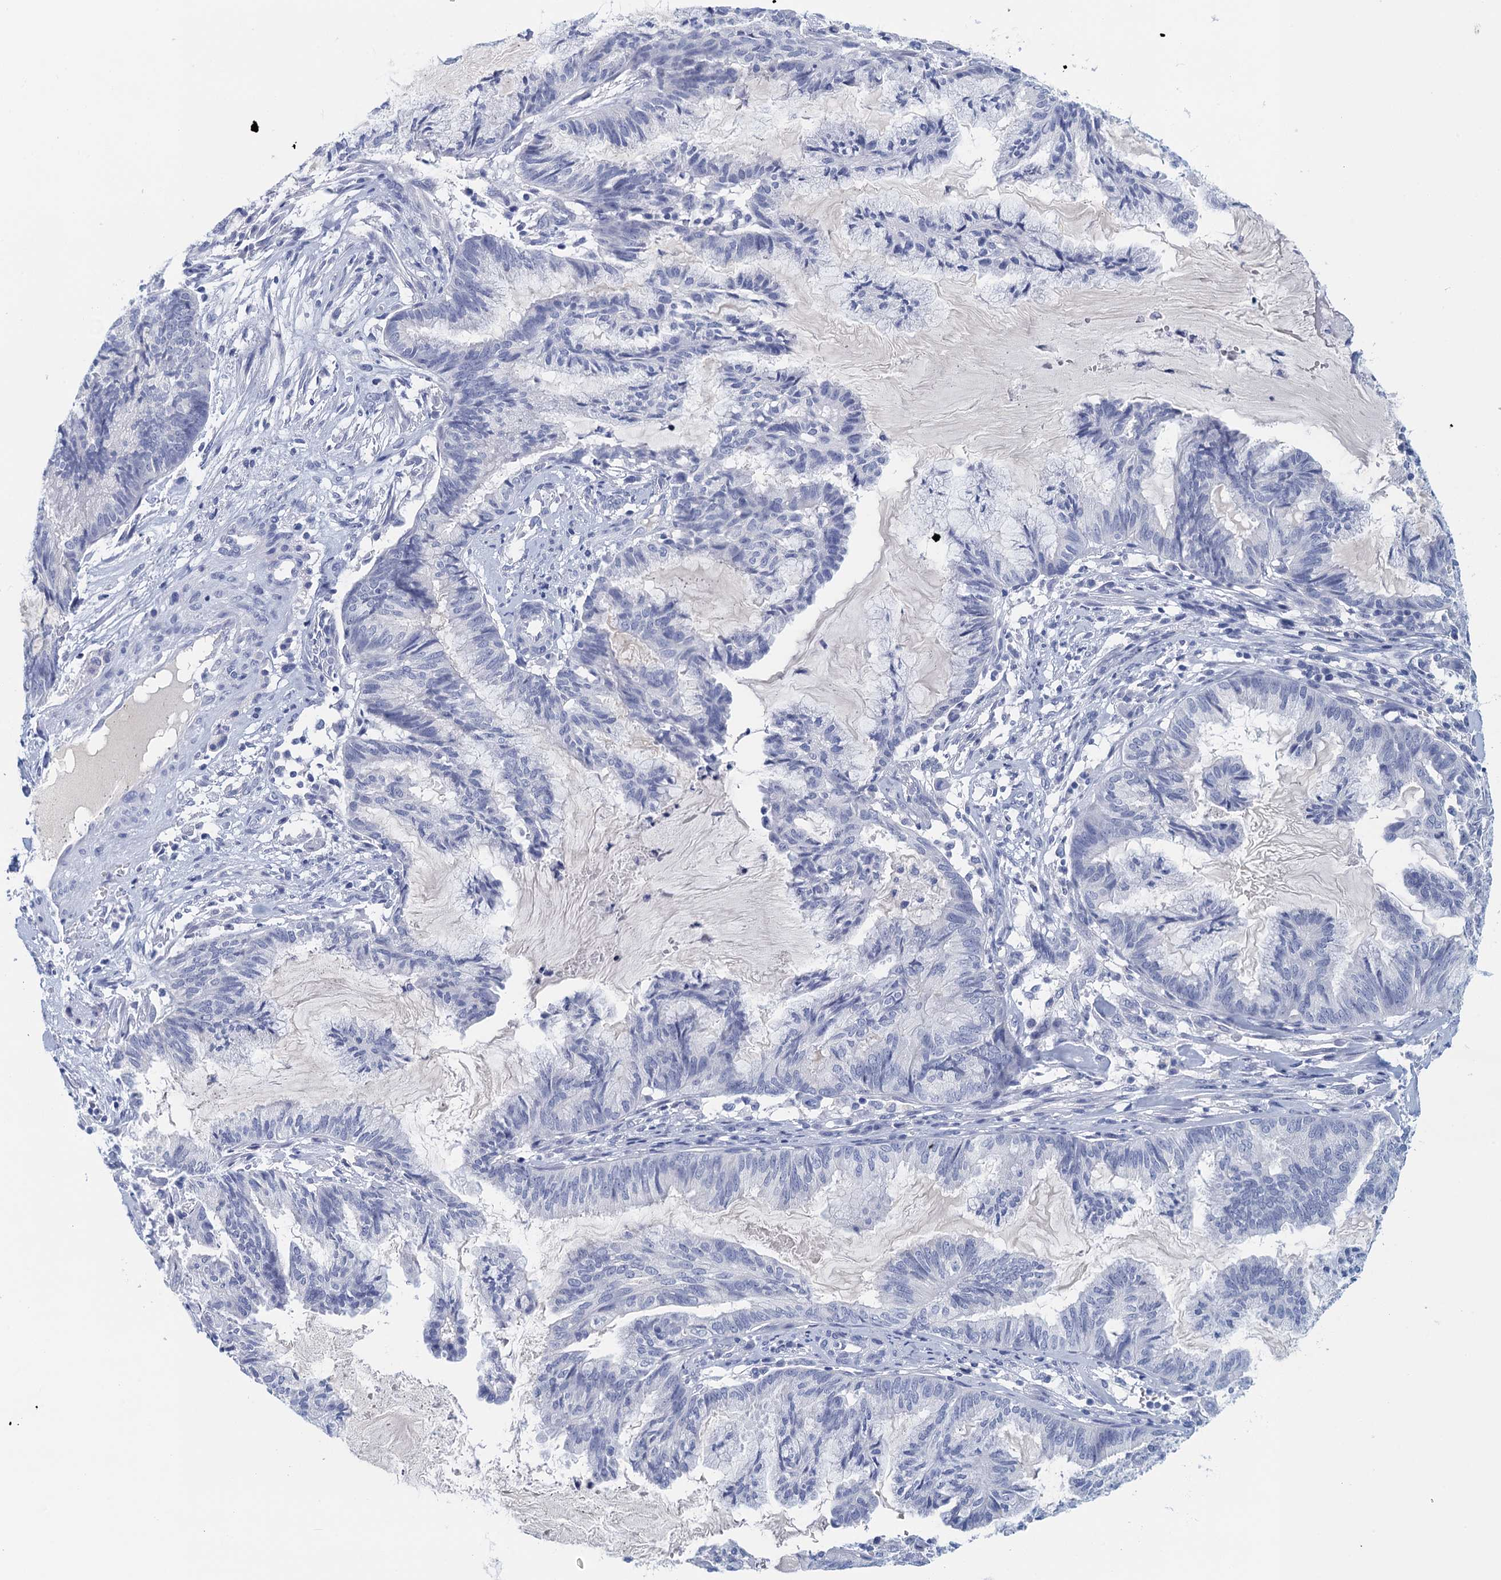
{"staining": {"intensity": "negative", "quantity": "none", "location": "none"}, "tissue": "endometrial cancer", "cell_type": "Tumor cells", "image_type": "cancer", "snomed": [{"axis": "morphology", "description": "Adenocarcinoma, NOS"}, {"axis": "topography", "description": "Endometrium"}], "caption": "Immunohistochemical staining of human endometrial cancer exhibits no significant staining in tumor cells.", "gene": "CYP51A1", "patient": {"sex": "female", "age": 86}}